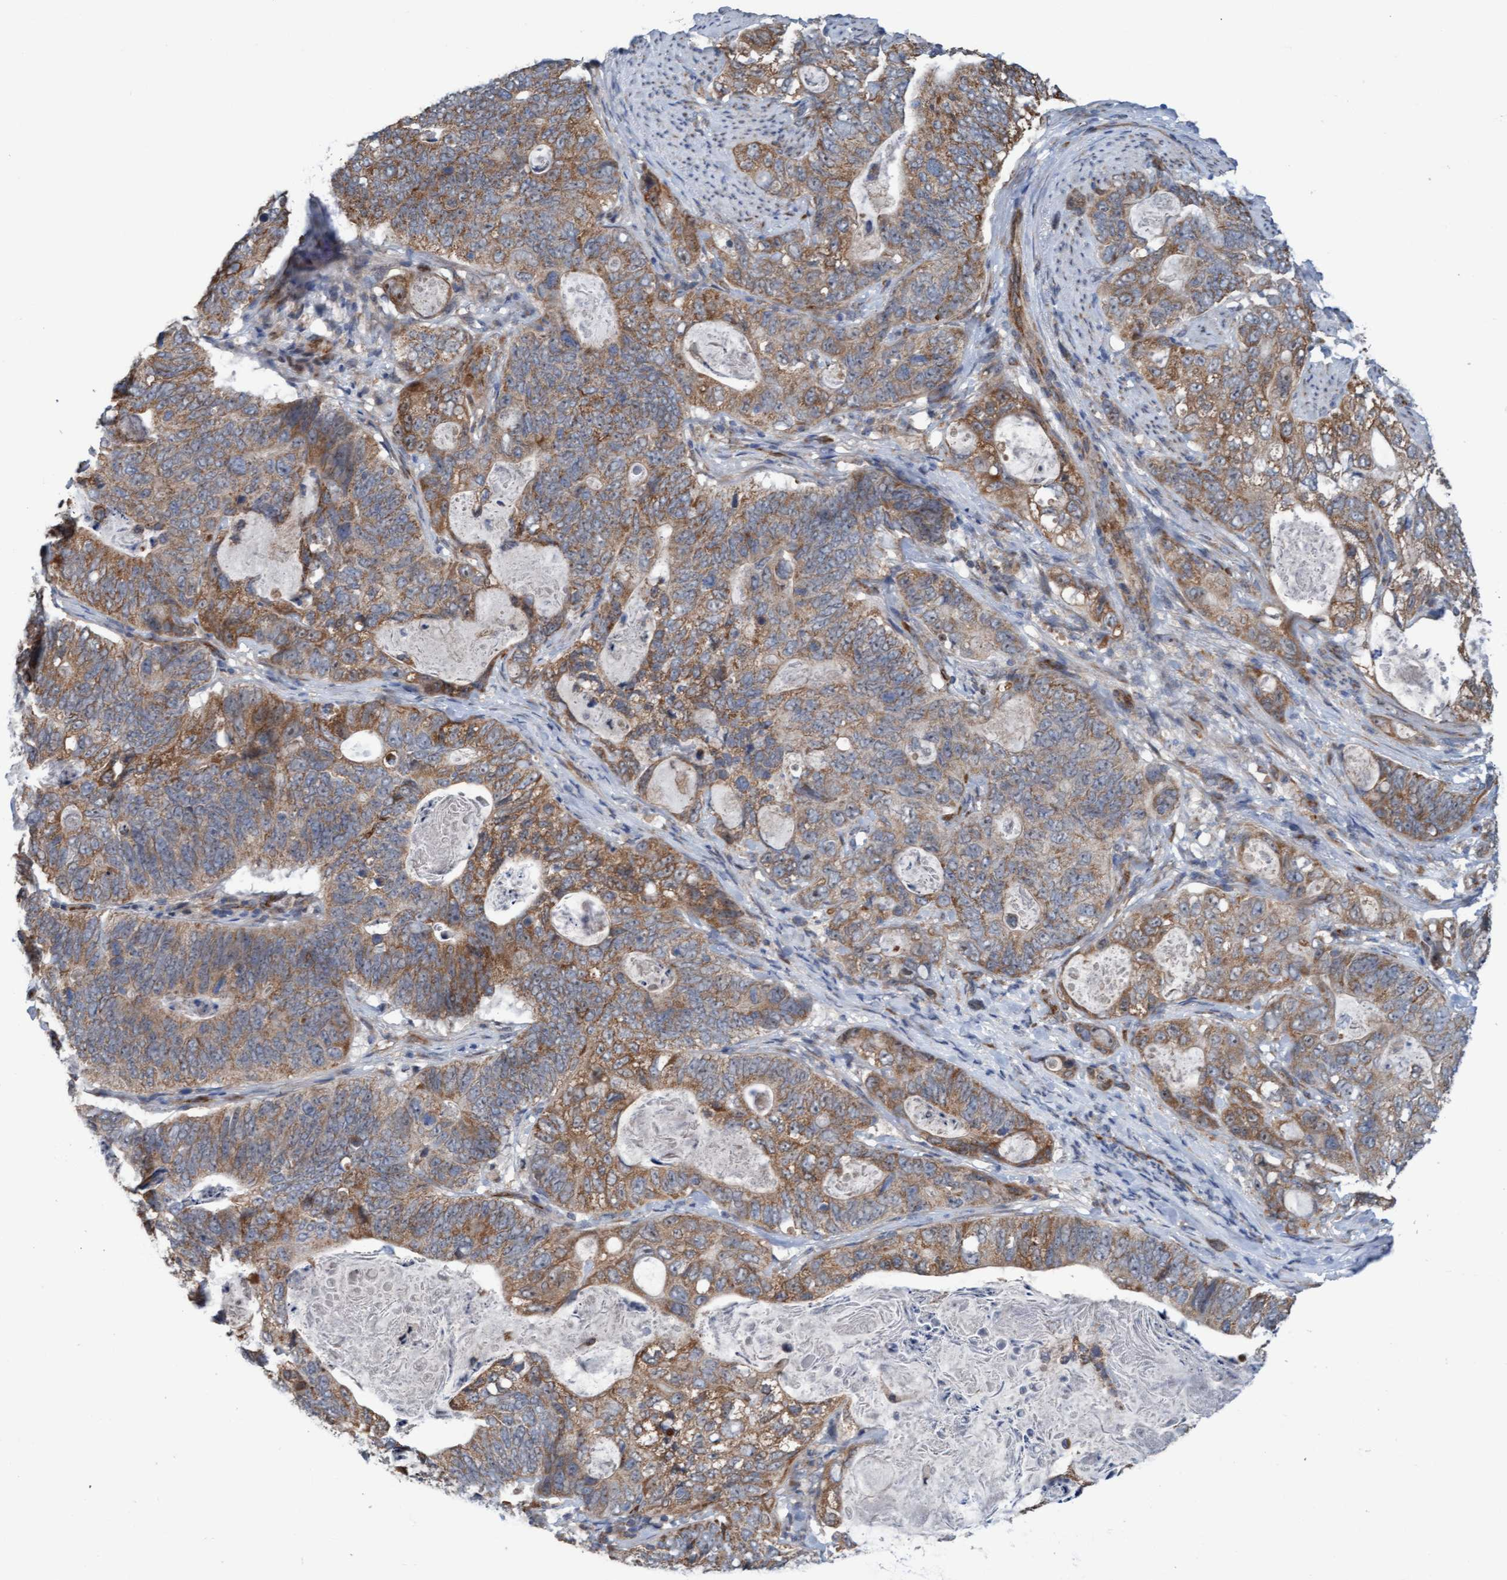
{"staining": {"intensity": "moderate", "quantity": ">75%", "location": "cytoplasmic/membranous"}, "tissue": "stomach cancer", "cell_type": "Tumor cells", "image_type": "cancer", "snomed": [{"axis": "morphology", "description": "Normal tissue, NOS"}, {"axis": "morphology", "description": "Adenocarcinoma, NOS"}, {"axis": "topography", "description": "Stomach"}], "caption": "Immunohistochemical staining of stomach adenocarcinoma displays medium levels of moderate cytoplasmic/membranous protein positivity in about >75% of tumor cells.", "gene": "ZNF566", "patient": {"sex": "female", "age": 89}}